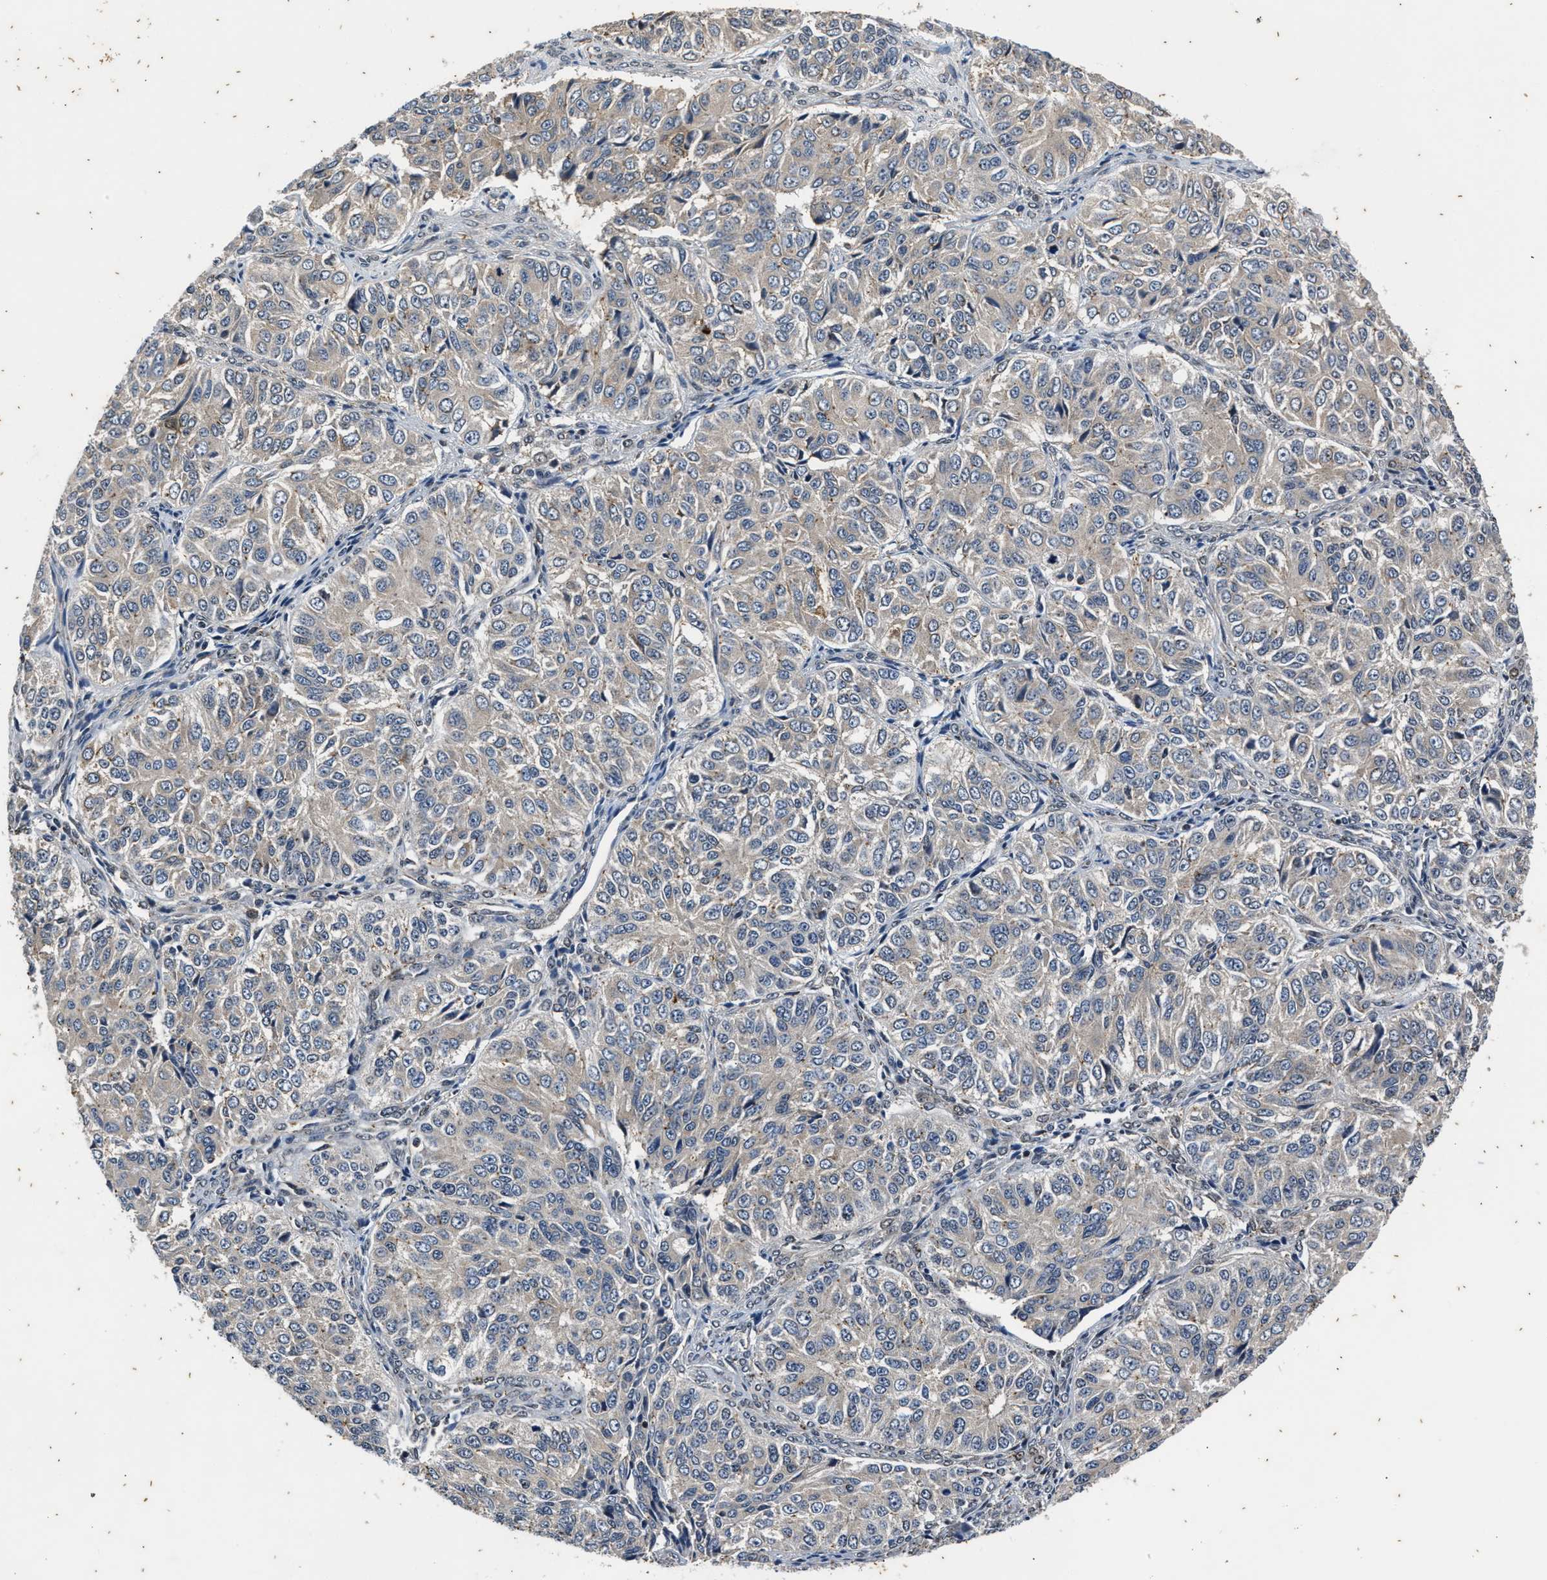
{"staining": {"intensity": "weak", "quantity": "<25%", "location": "cytoplasmic/membranous"}, "tissue": "ovarian cancer", "cell_type": "Tumor cells", "image_type": "cancer", "snomed": [{"axis": "morphology", "description": "Carcinoma, endometroid"}, {"axis": "topography", "description": "Ovary"}], "caption": "Photomicrograph shows no protein expression in tumor cells of ovarian endometroid carcinoma tissue.", "gene": "PTPN7", "patient": {"sex": "female", "age": 51}}